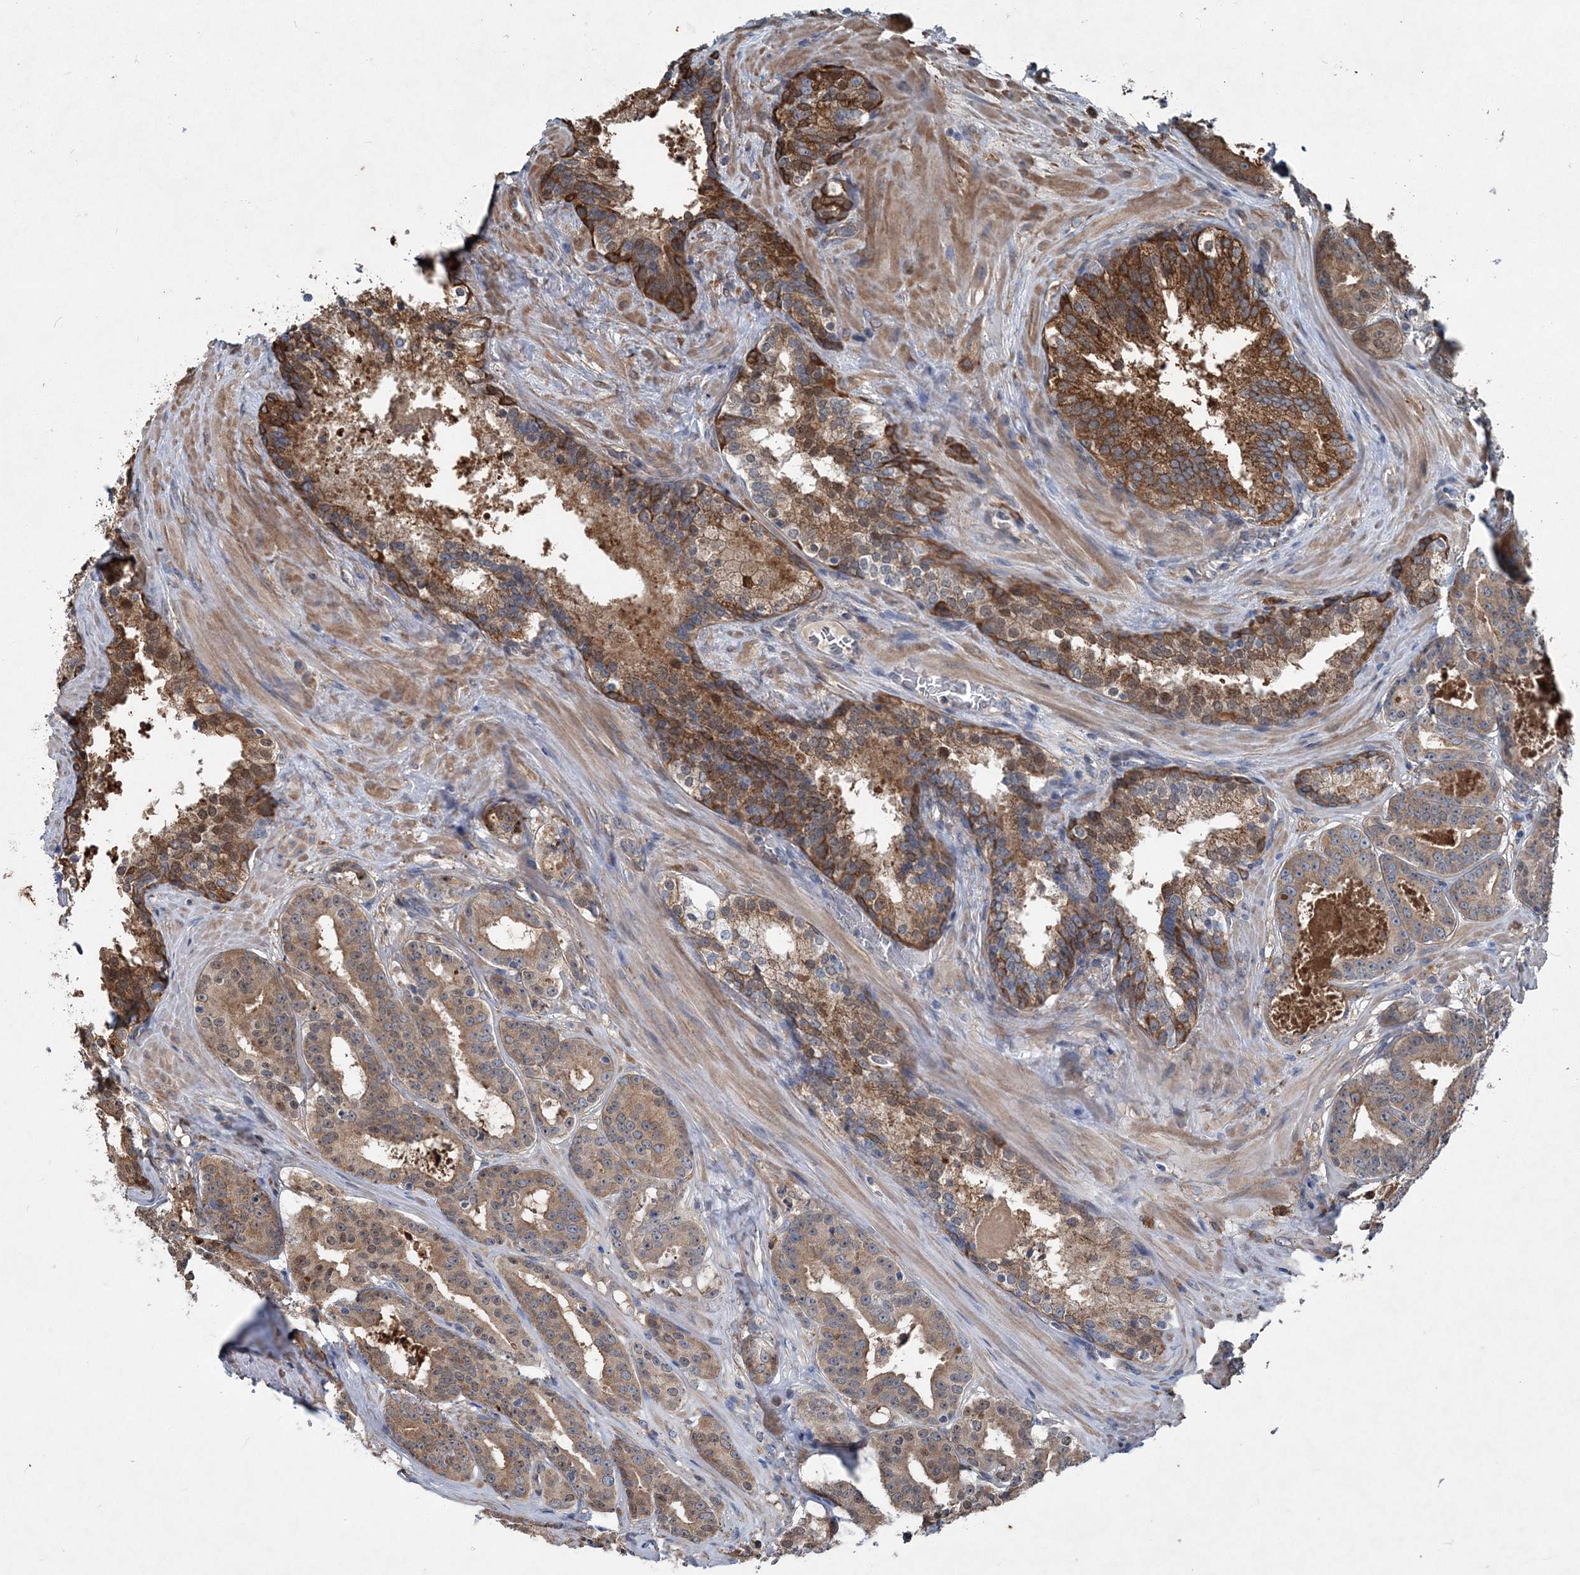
{"staining": {"intensity": "strong", "quantity": ">75%", "location": "cytoplasmic/membranous"}, "tissue": "prostate cancer", "cell_type": "Tumor cells", "image_type": "cancer", "snomed": [{"axis": "morphology", "description": "Adenocarcinoma, High grade"}, {"axis": "topography", "description": "Prostate"}], "caption": "The histopathology image reveals immunohistochemical staining of adenocarcinoma (high-grade) (prostate). There is strong cytoplasmic/membranous expression is identified in approximately >75% of tumor cells.", "gene": "SPOPL", "patient": {"sex": "male", "age": 57}}